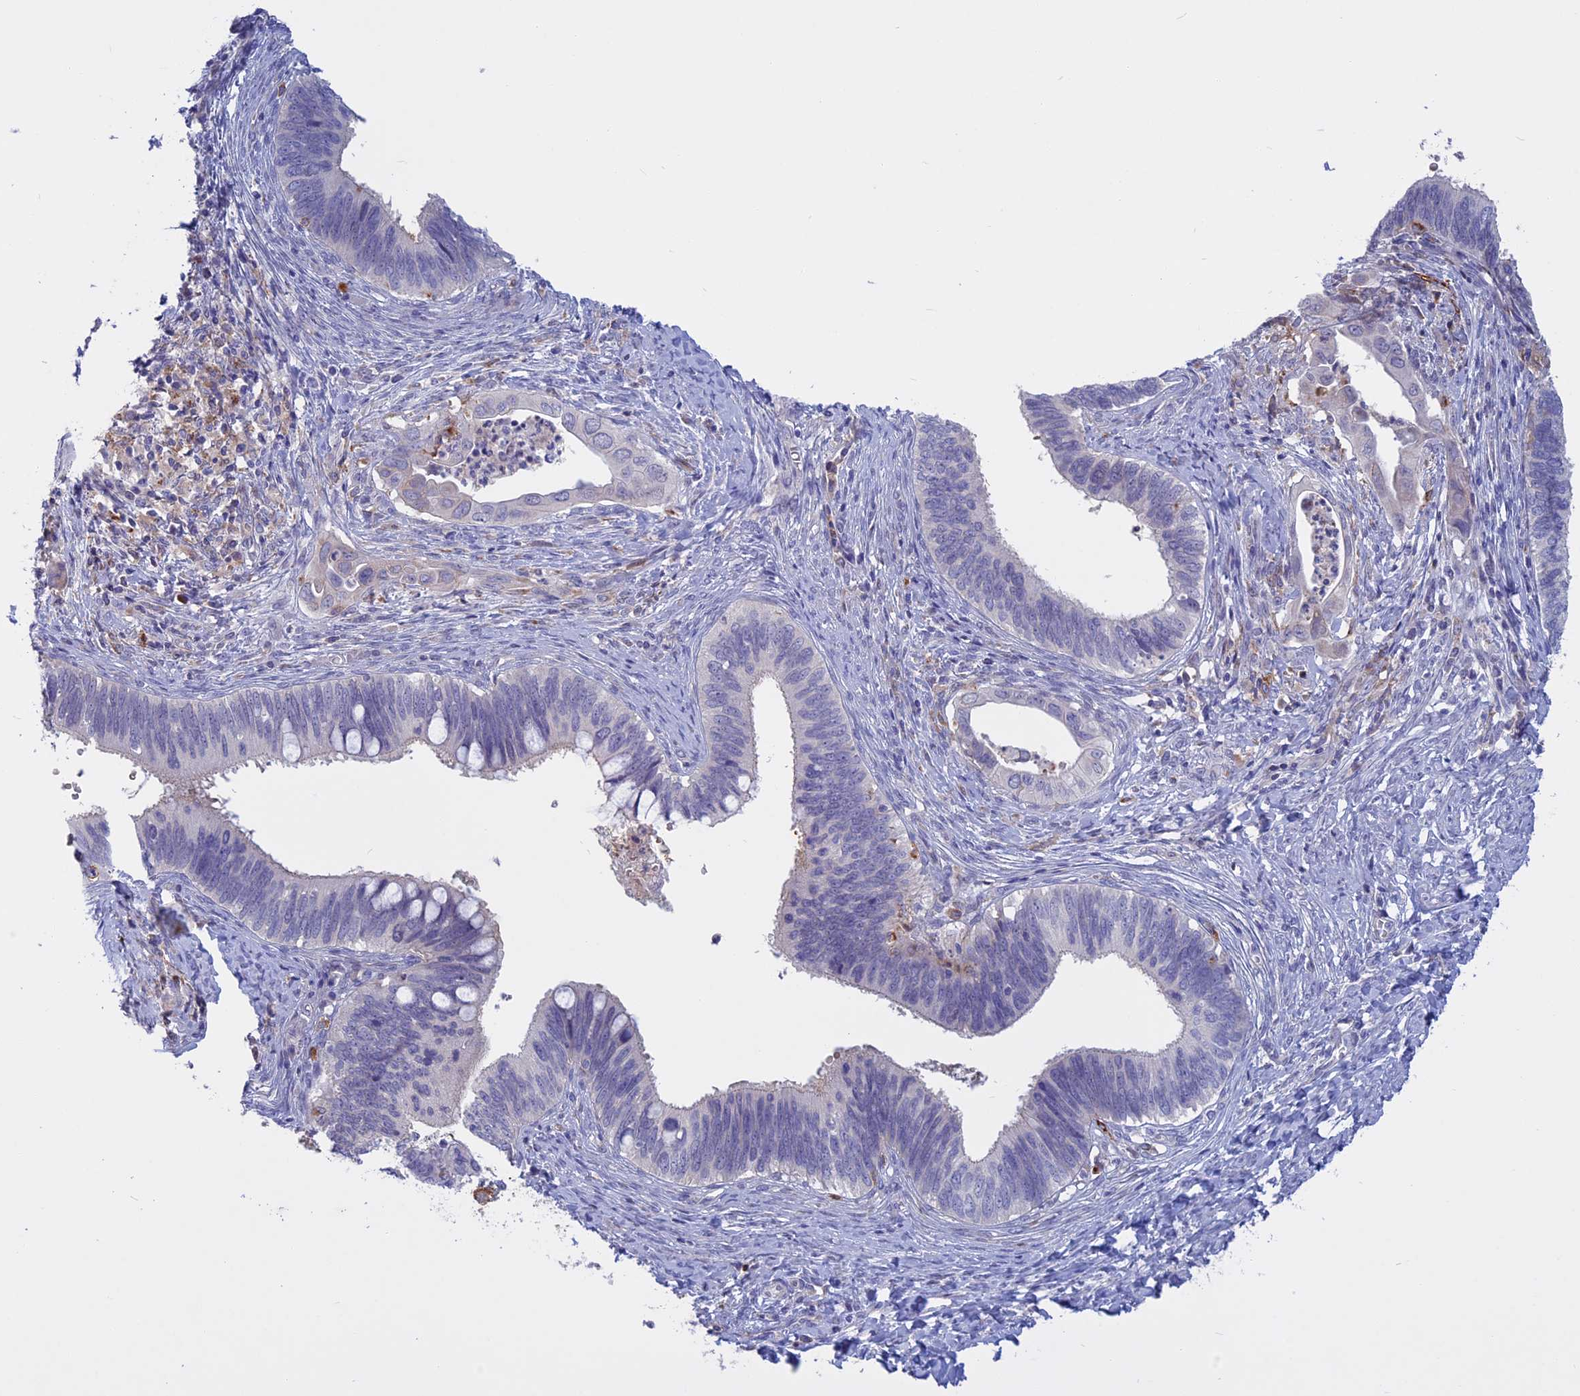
{"staining": {"intensity": "moderate", "quantity": "<25%", "location": "cytoplasmic/membranous"}, "tissue": "cervical cancer", "cell_type": "Tumor cells", "image_type": "cancer", "snomed": [{"axis": "morphology", "description": "Adenocarcinoma, NOS"}, {"axis": "topography", "description": "Cervix"}], "caption": "Immunohistochemistry micrograph of human cervical adenocarcinoma stained for a protein (brown), which exhibits low levels of moderate cytoplasmic/membranous positivity in about <25% of tumor cells.", "gene": "SLC2A6", "patient": {"sex": "female", "age": 42}}